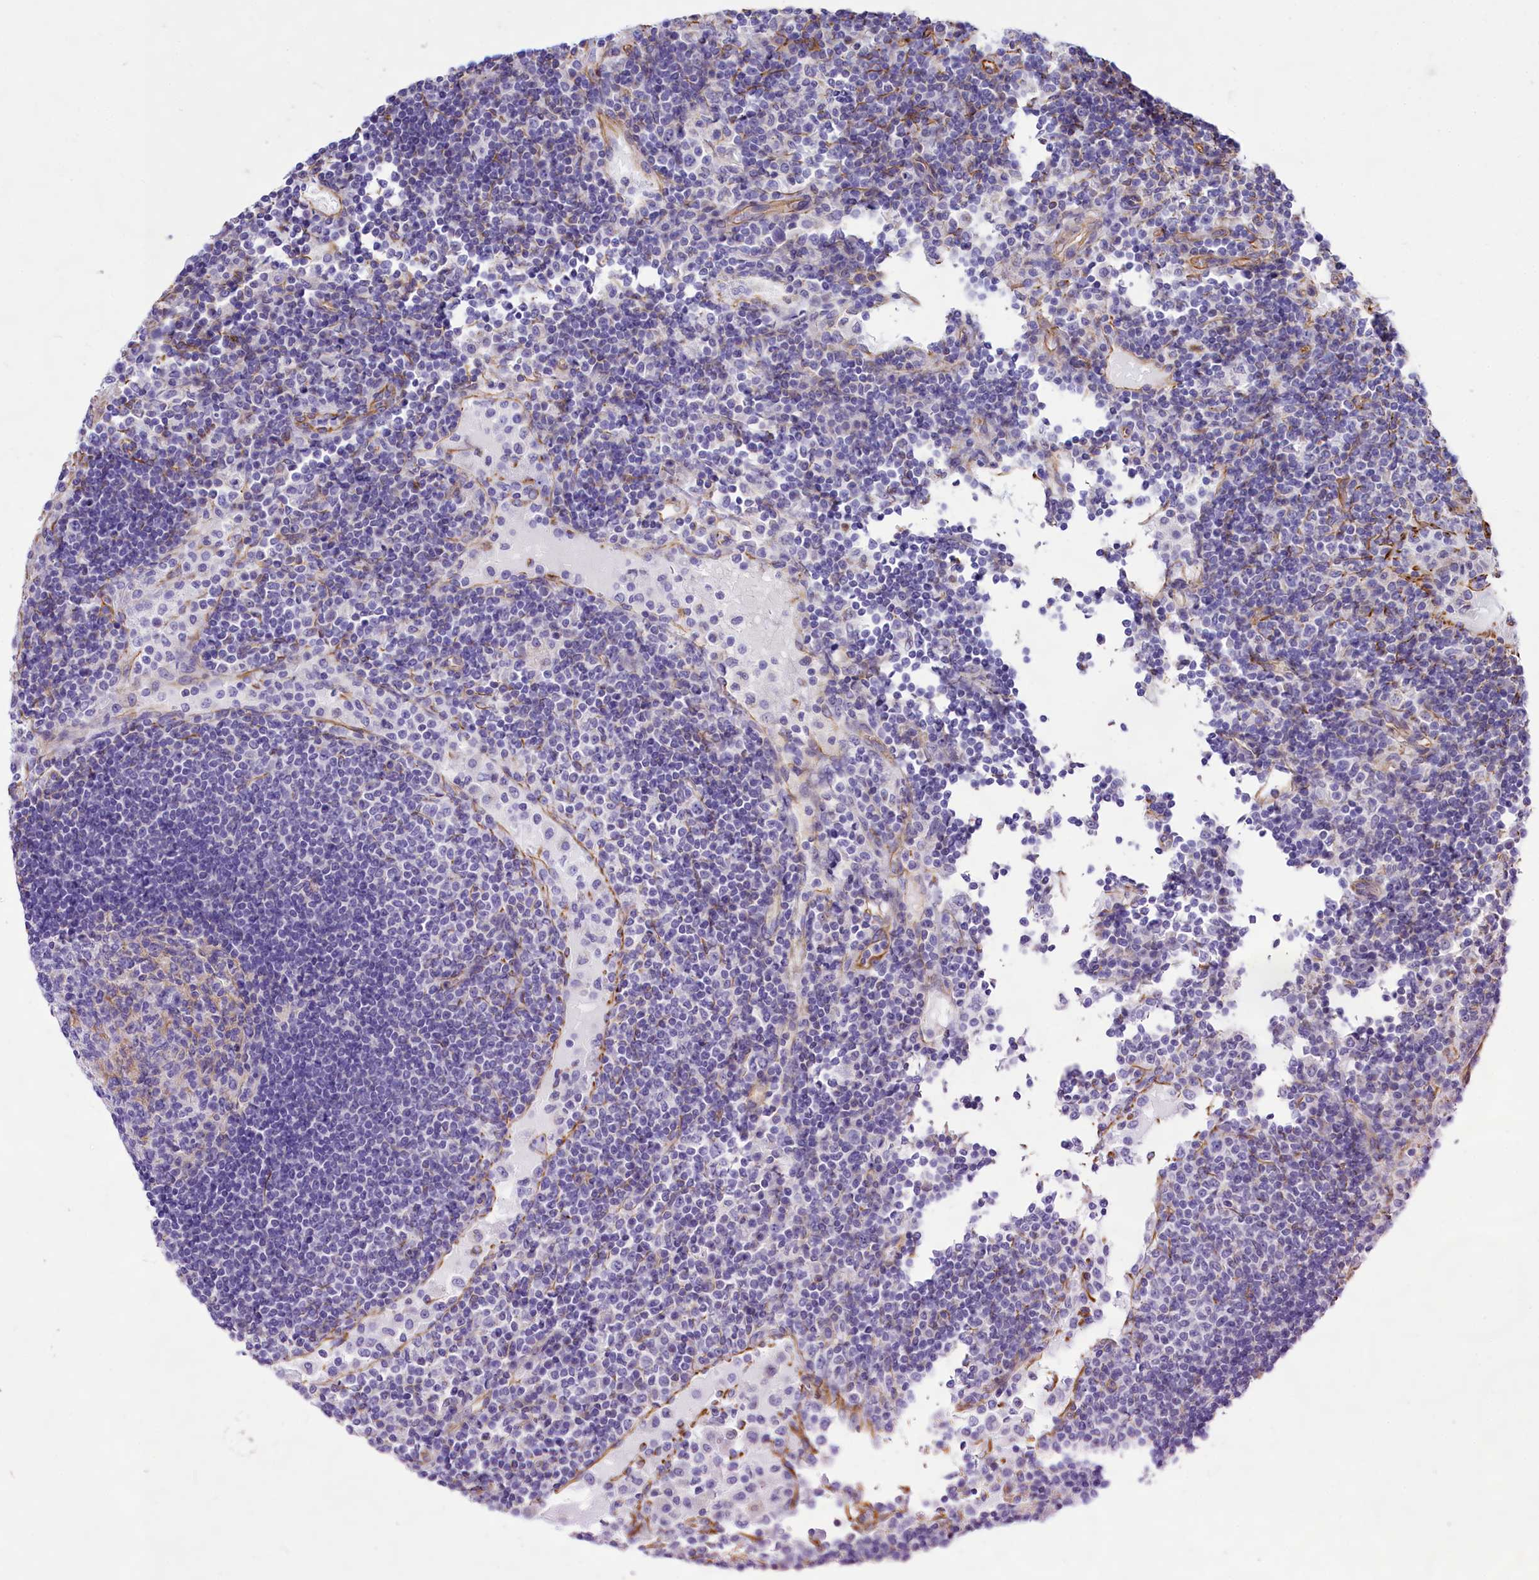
{"staining": {"intensity": "weak", "quantity": "<25%", "location": "cytoplasmic/membranous"}, "tissue": "lymph node", "cell_type": "Germinal center cells", "image_type": "normal", "snomed": [{"axis": "morphology", "description": "Normal tissue, NOS"}, {"axis": "topography", "description": "Lymph node"}], "caption": "A histopathology image of human lymph node is negative for staining in germinal center cells. The staining was performed using DAB (3,3'-diaminobenzidine) to visualize the protein expression in brown, while the nuclei were stained in blue with hematoxylin (Magnification: 20x).", "gene": "CD99", "patient": {"sex": "female", "age": 53}}